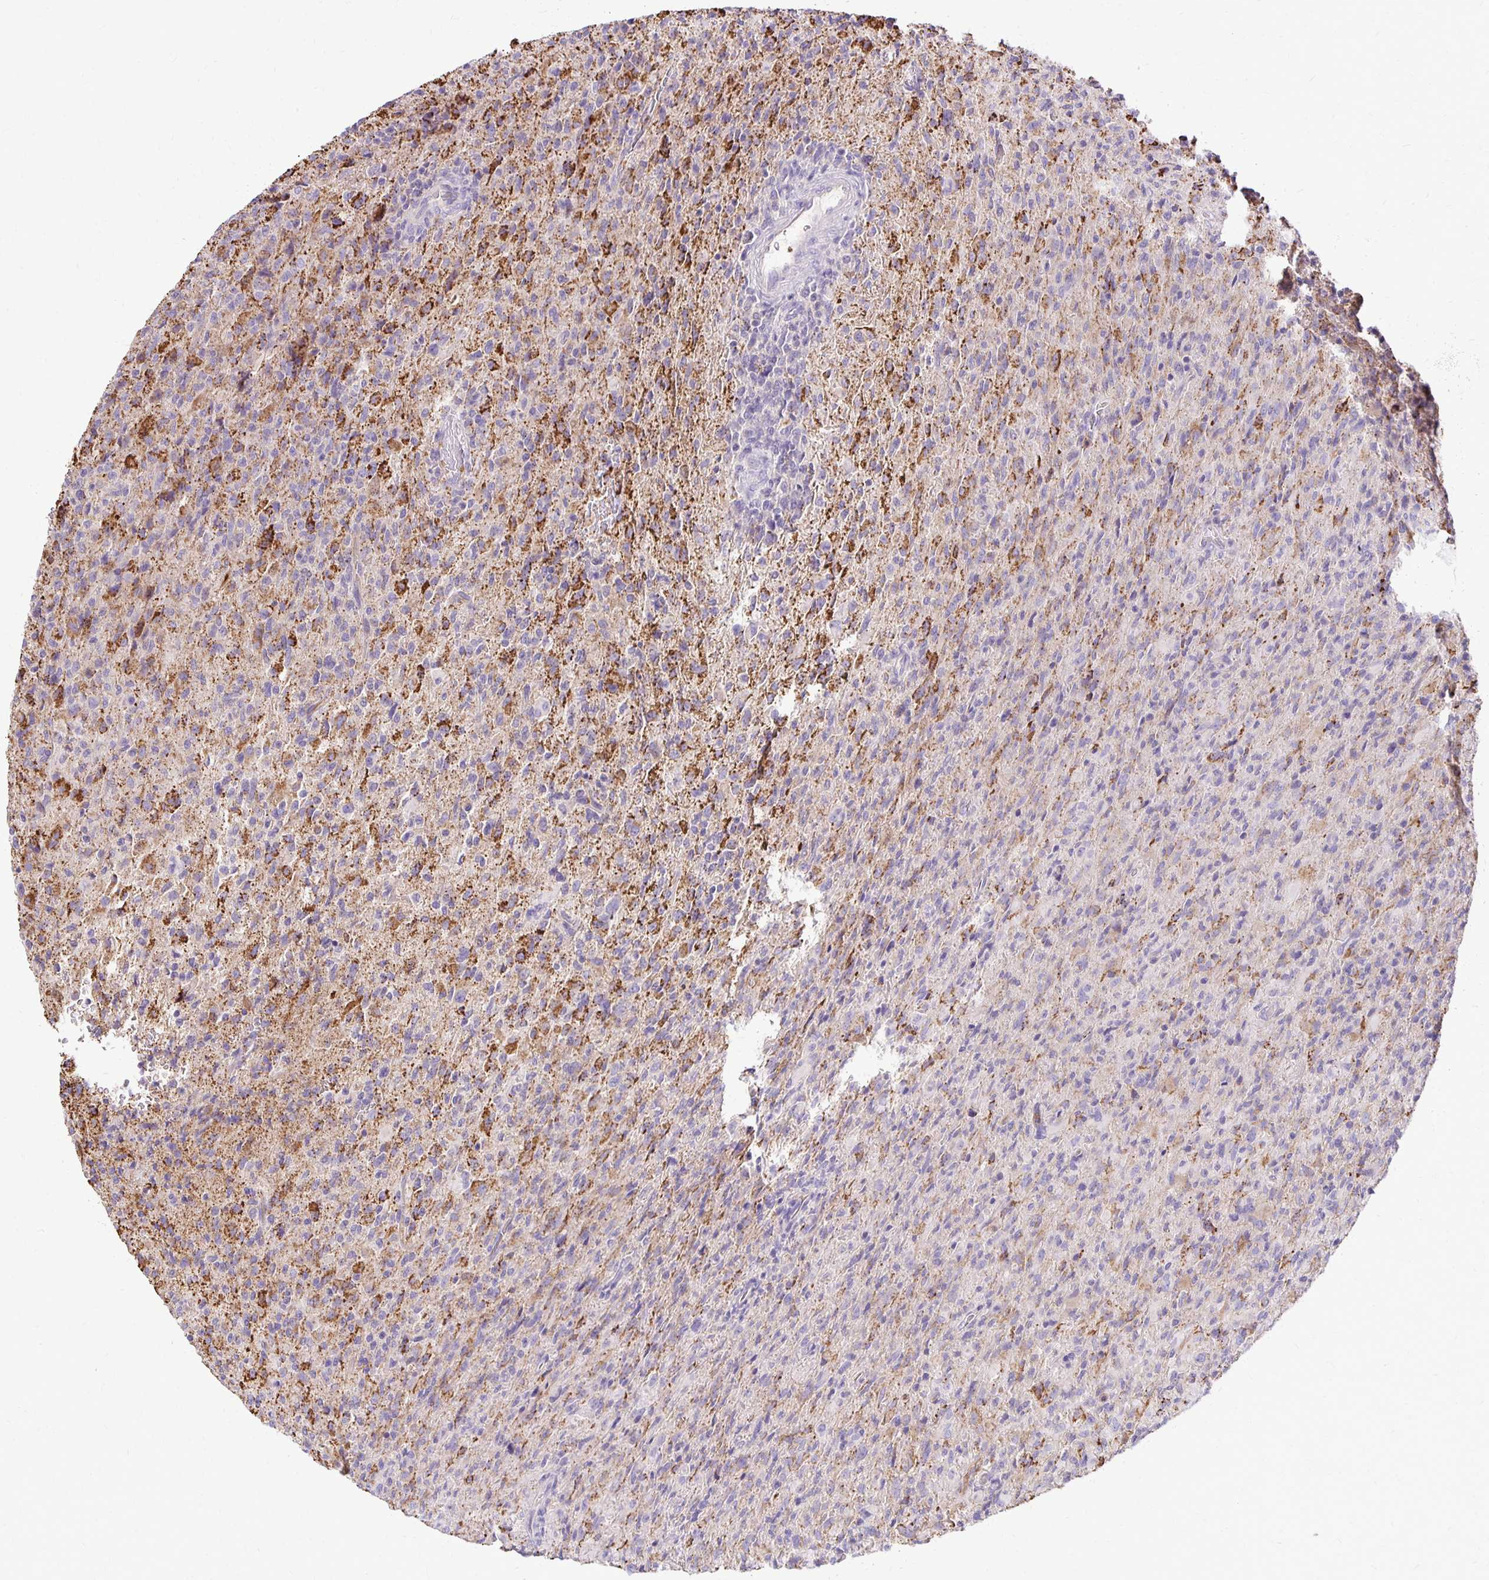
{"staining": {"intensity": "moderate", "quantity": "<25%", "location": "cytoplasmic/membranous"}, "tissue": "glioma", "cell_type": "Tumor cells", "image_type": "cancer", "snomed": [{"axis": "morphology", "description": "Glioma, malignant, High grade"}, {"axis": "topography", "description": "Brain"}], "caption": "This photomicrograph demonstrates IHC staining of human malignant glioma (high-grade), with low moderate cytoplasmic/membranous staining in approximately <25% of tumor cells.", "gene": "TTYH1", "patient": {"sex": "male", "age": 68}}